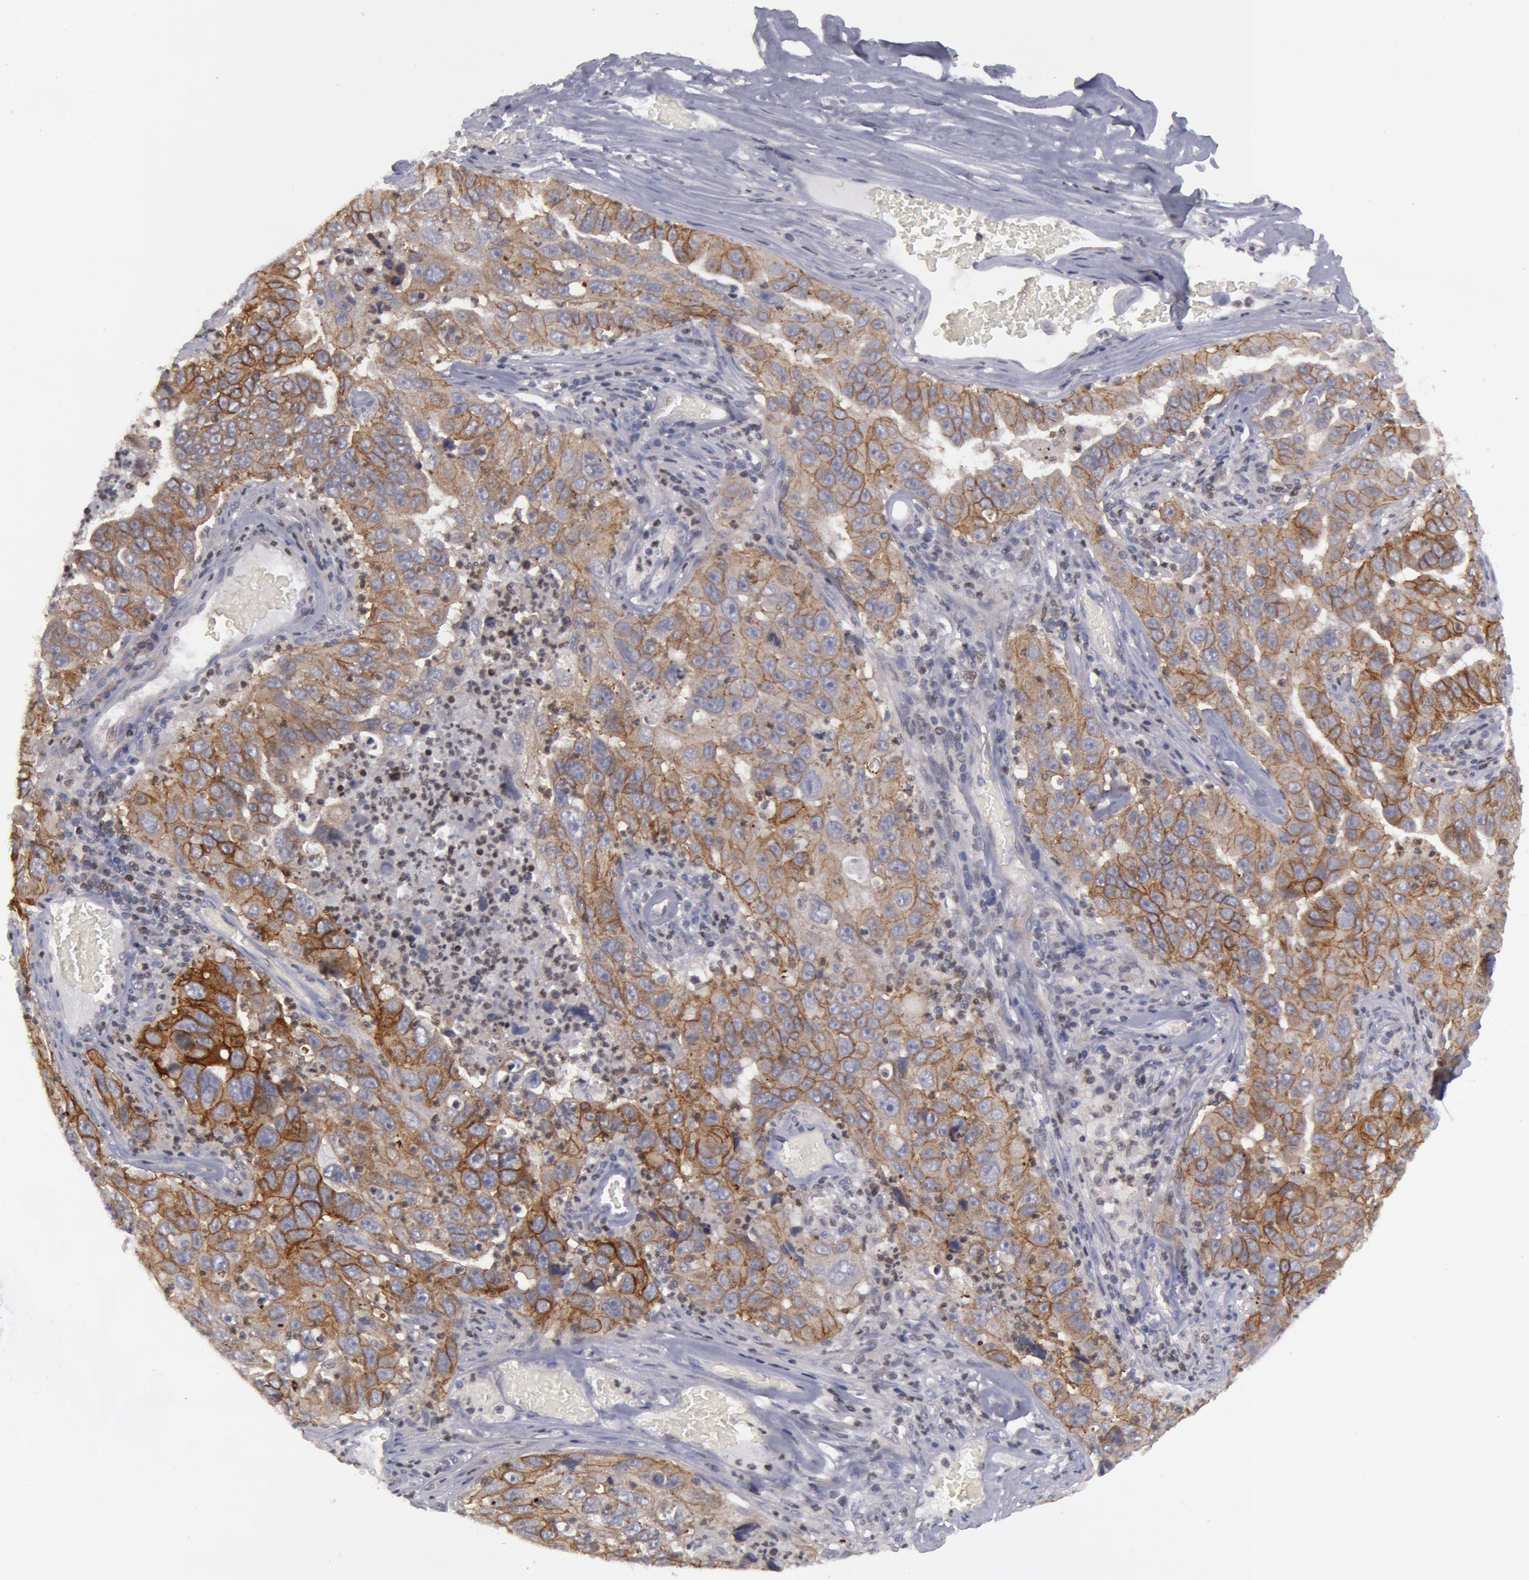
{"staining": {"intensity": "moderate", "quantity": ">75%", "location": "cytoplasmic/membranous"}, "tissue": "lung cancer", "cell_type": "Tumor cells", "image_type": "cancer", "snomed": [{"axis": "morphology", "description": "Squamous cell carcinoma, NOS"}, {"axis": "topography", "description": "Lung"}], "caption": "Immunohistochemistry (IHC) (DAB) staining of human lung cancer reveals moderate cytoplasmic/membranous protein expression in about >75% of tumor cells. (Stains: DAB (3,3'-diaminobenzidine) in brown, nuclei in blue, Microscopy: brightfield microscopy at high magnification).", "gene": "ERBB2", "patient": {"sex": "male", "age": 64}}